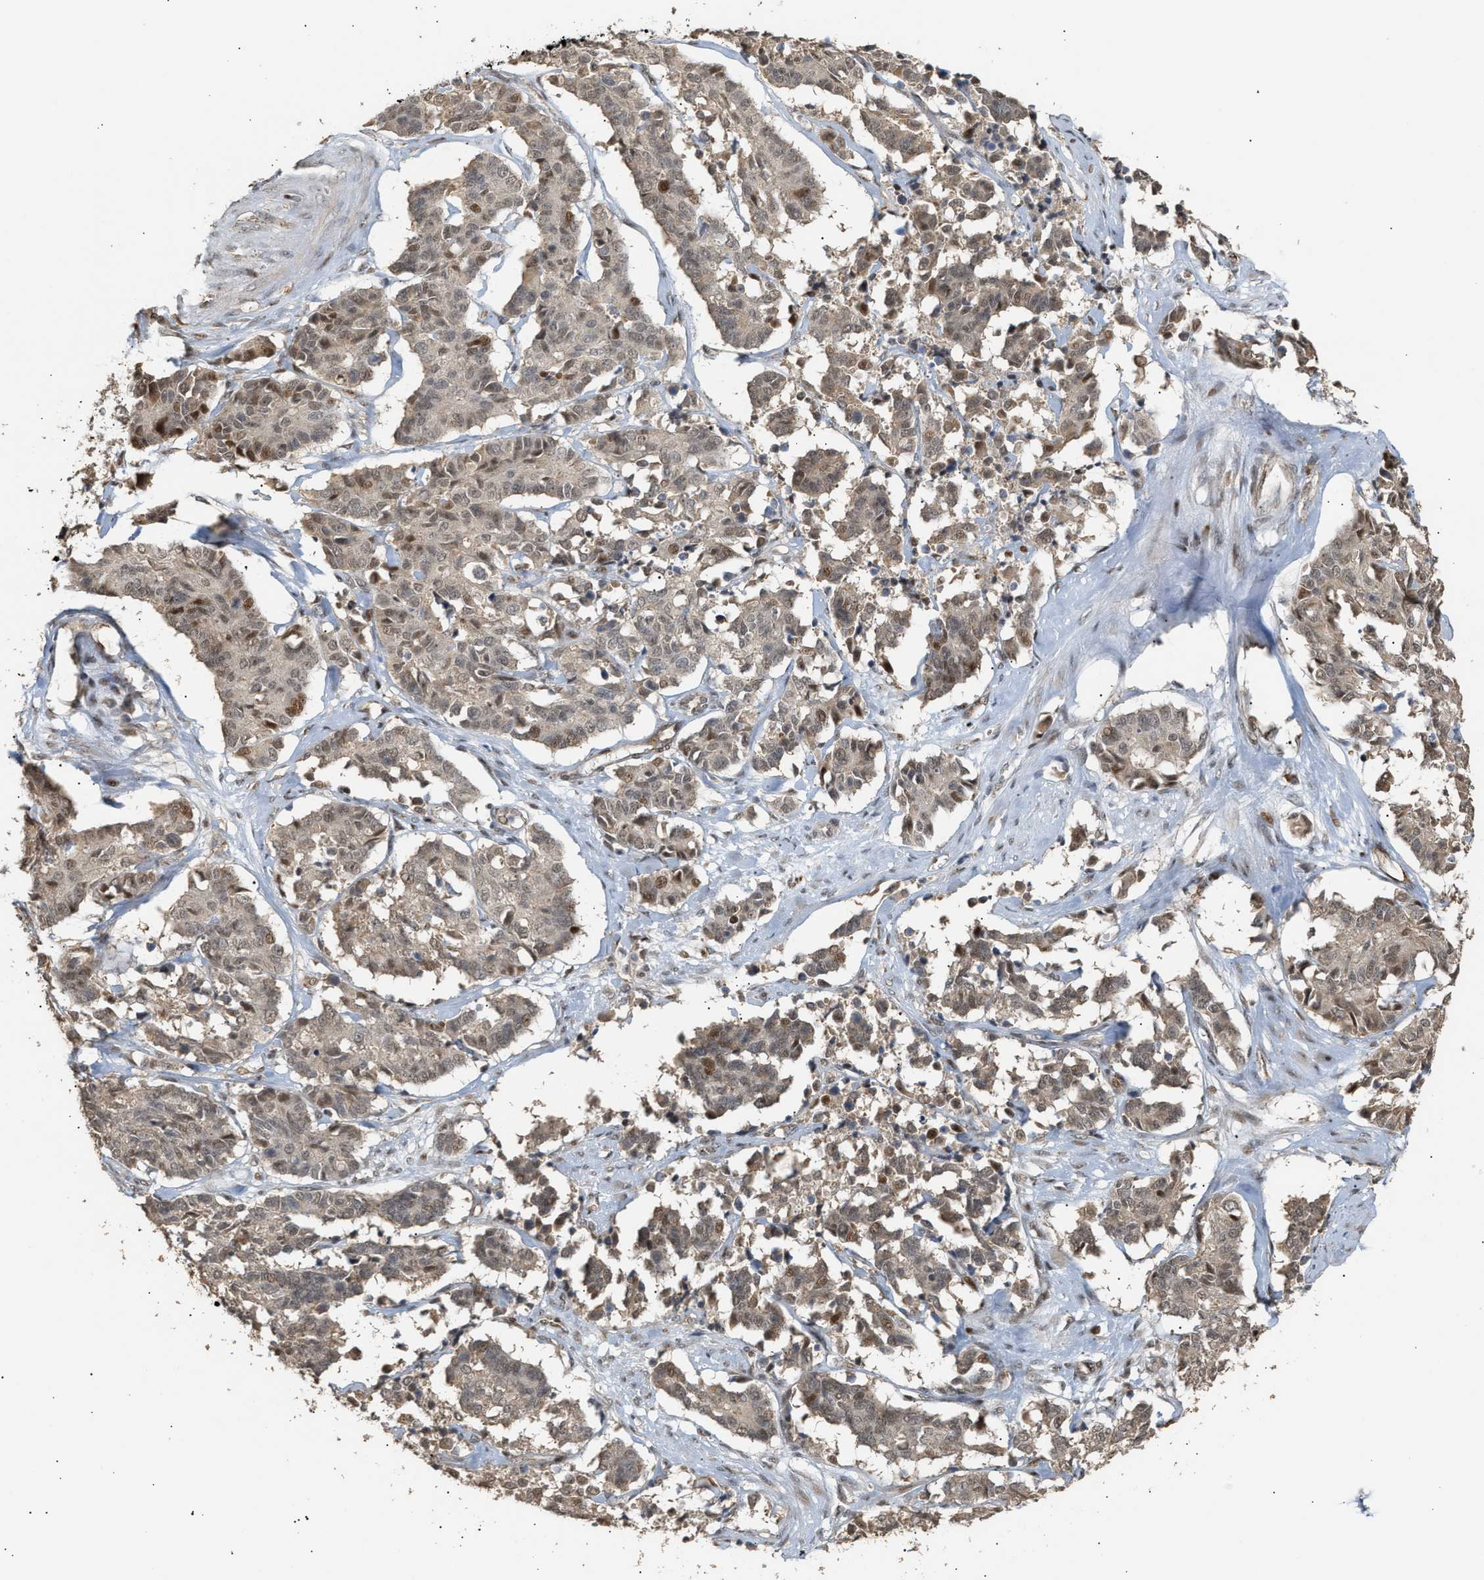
{"staining": {"intensity": "weak", "quantity": "<25%", "location": "cytoplasmic/membranous,nuclear"}, "tissue": "cervical cancer", "cell_type": "Tumor cells", "image_type": "cancer", "snomed": [{"axis": "morphology", "description": "Squamous cell carcinoma, NOS"}, {"axis": "topography", "description": "Cervix"}], "caption": "Immunohistochemistry (IHC) histopathology image of cervical cancer stained for a protein (brown), which shows no staining in tumor cells.", "gene": "ZFAND5", "patient": {"sex": "female", "age": 35}}